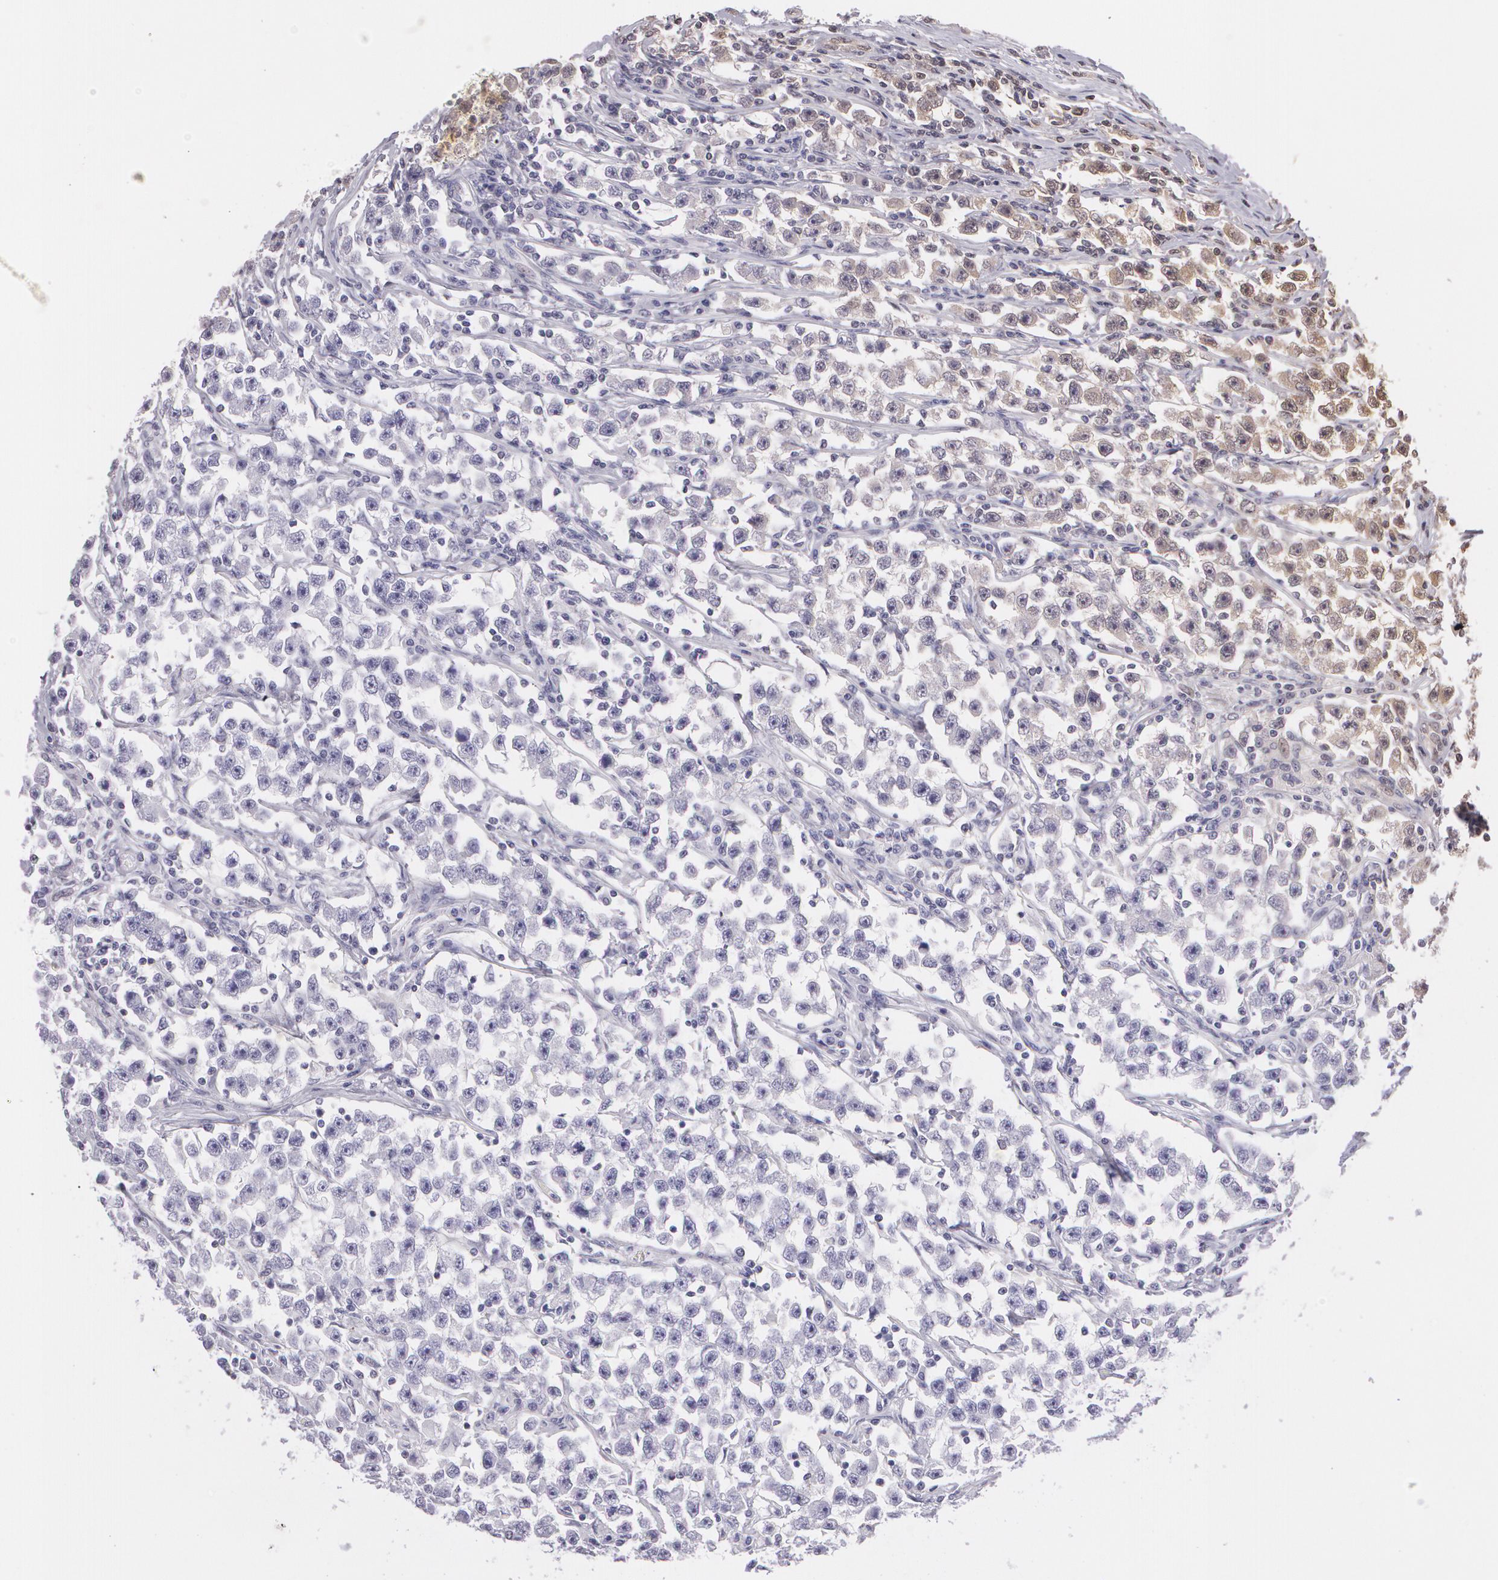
{"staining": {"intensity": "moderate", "quantity": ">75%", "location": "cytoplasmic/membranous,nuclear"}, "tissue": "testis cancer", "cell_type": "Tumor cells", "image_type": "cancer", "snomed": [{"axis": "morphology", "description": "Seminoma, NOS"}, {"axis": "topography", "description": "Testis"}], "caption": "An image showing moderate cytoplasmic/membranous and nuclear staining in about >75% of tumor cells in testis cancer, as visualized by brown immunohistochemical staining.", "gene": "CUL2", "patient": {"sex": "male", "age": 33}}